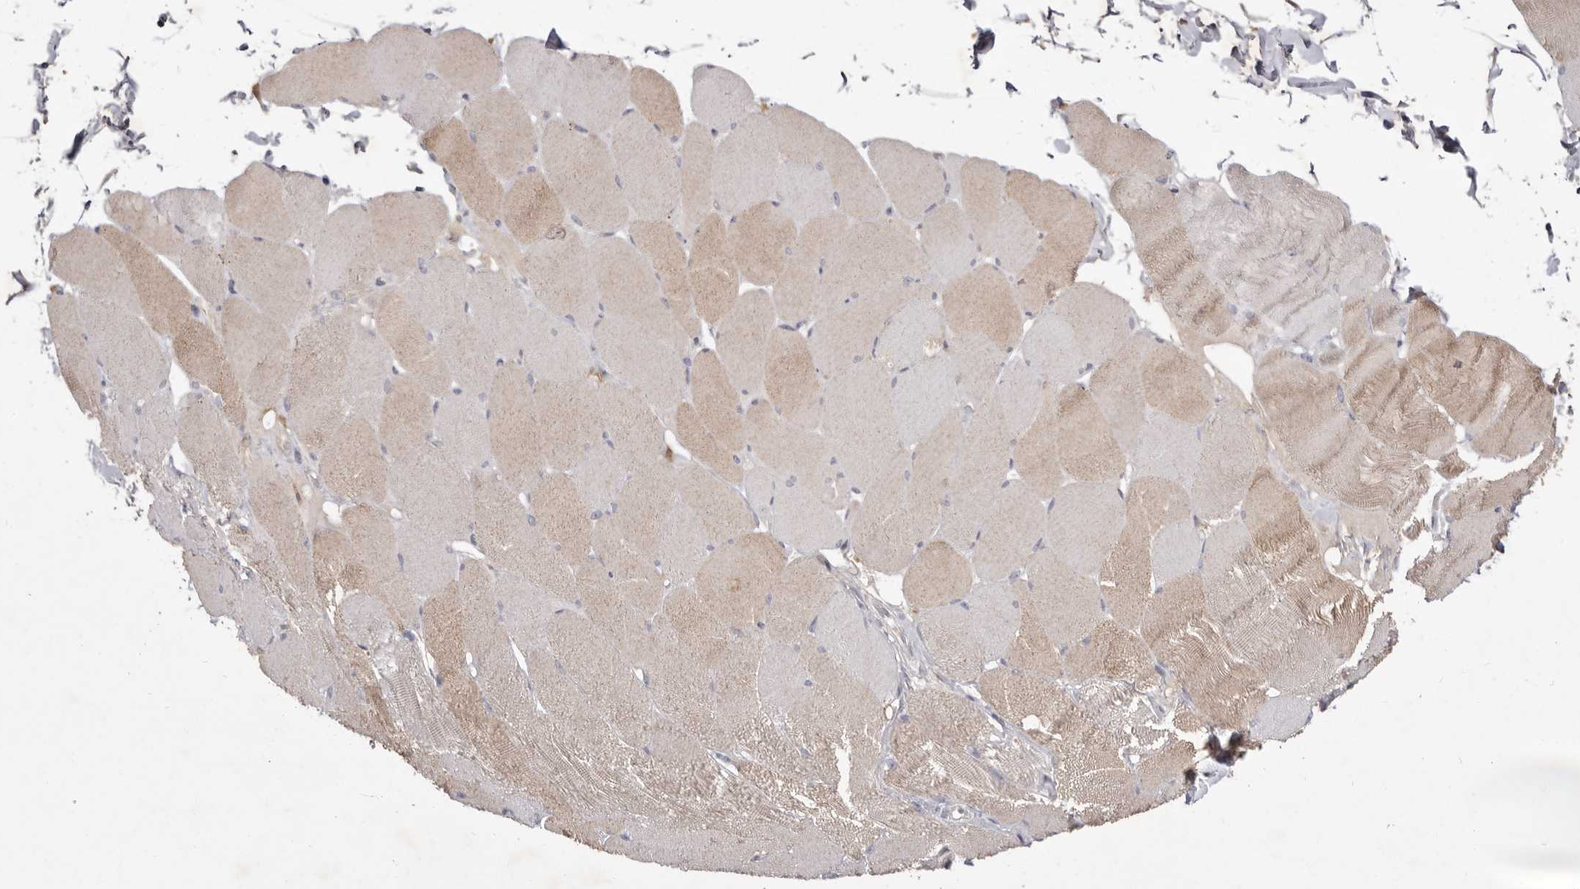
{"staining": {"intensity": "moderate", "quantity": "25%-75%", "location": "cytoplasmic/membranous"}, "tissue": "skeletal muscle", "cell_type": "Myocytes", "image_type": "normal", "snomed": [{"axis": "morphology", "description": "Normal tissue, NOS"}, {"axis": "topography", "description": "Skin"}, {"axis": "topography", "description": "Skeletal muscle"}], "caption": "The immunohistochemical stain shows moderate cytoplasmic/membranous positivity in myocytes of benign skeletal muscle.", "gene": "GPR84", "patient": {"sex": "male", "age": 83}}